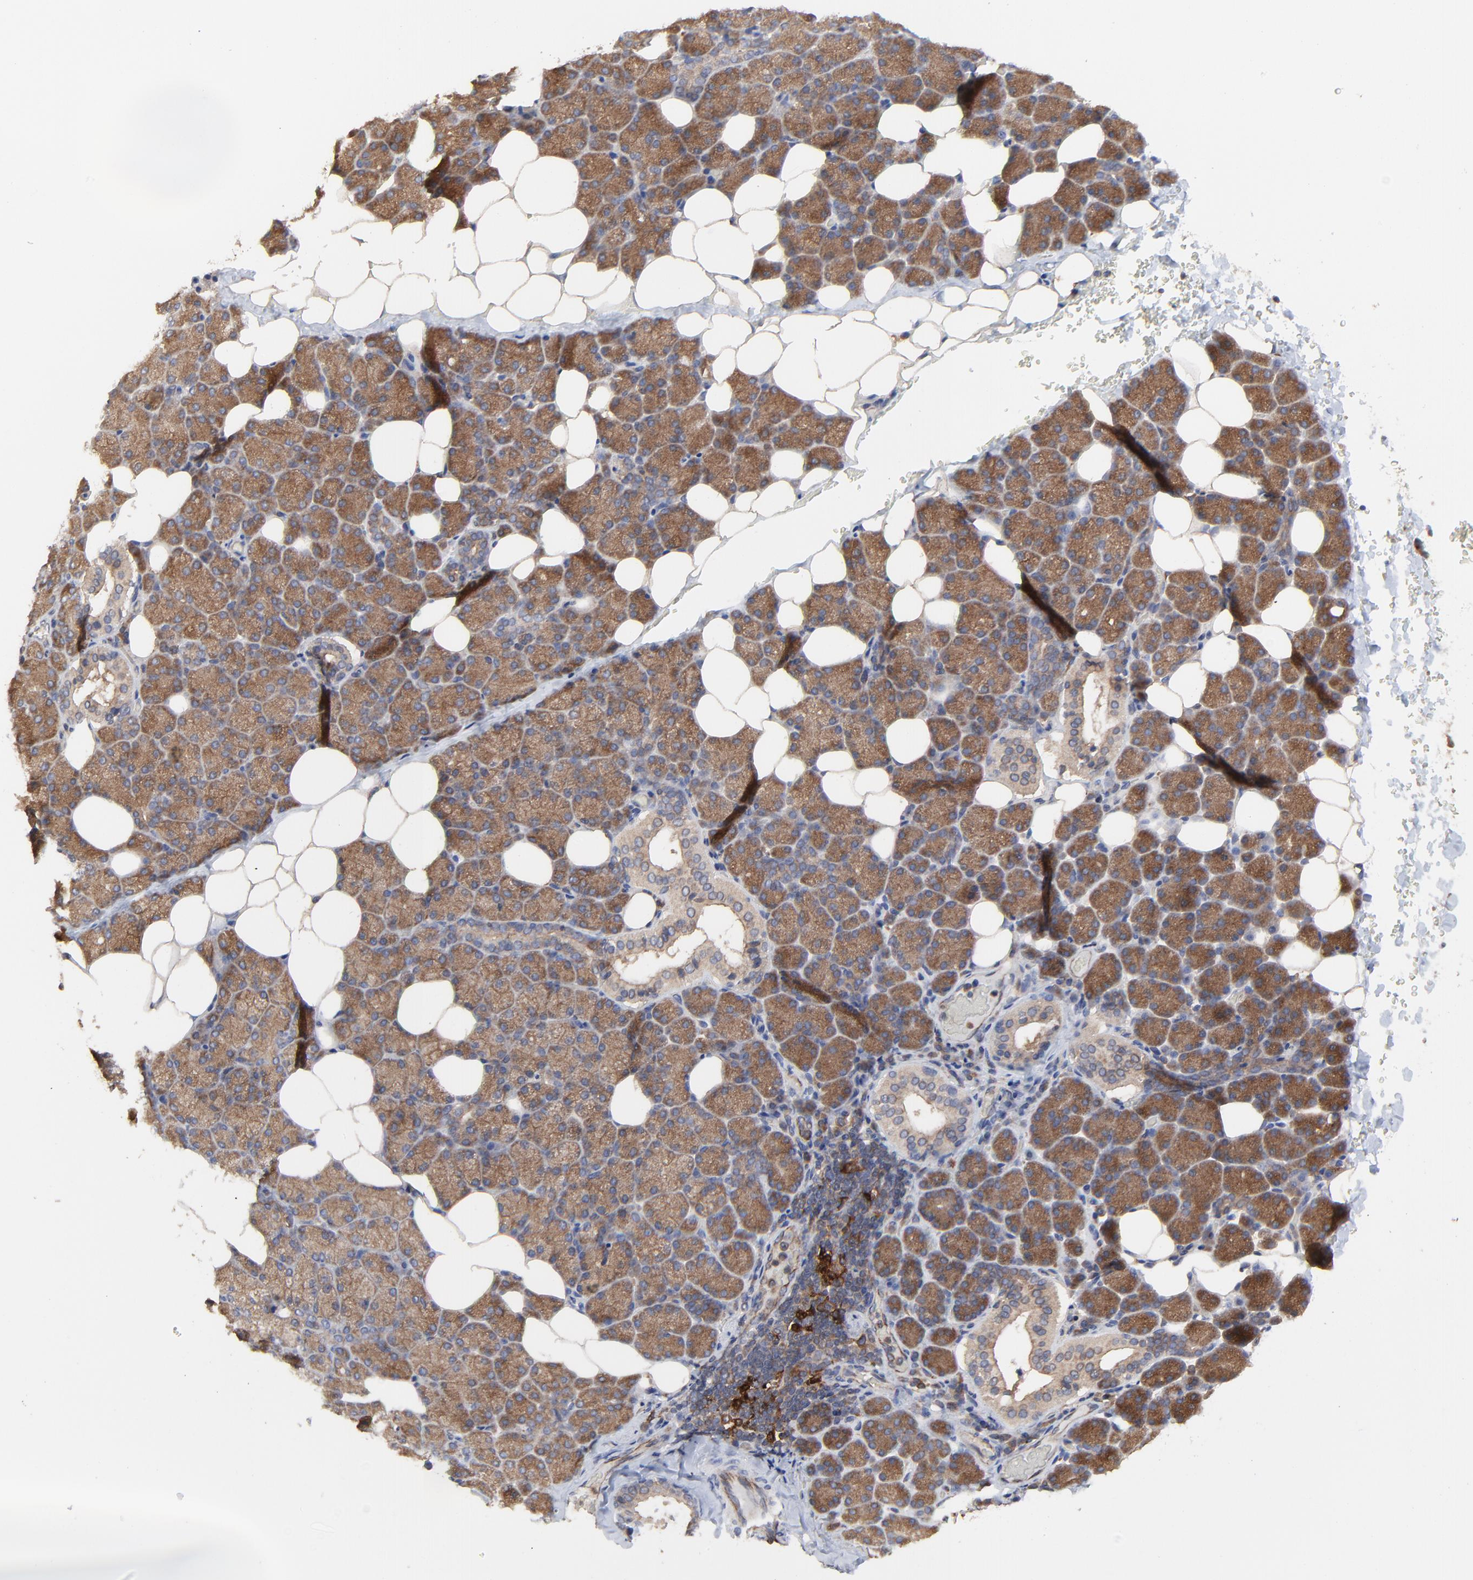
{"staining": {"intensity": "strong", "quantity": ">75%", "location": "cytoplasmic/membranous"}, "tissue": "salivary gland", "cell_type": "Glandular cells", "image_type": "normal", "snomed": [{"axis": "morphology", "description": "Normal tissue, NOS"}, {"axis": "topography", "description": "Lymph node"}, {"axis": "topography", "description": "Salivary gland"}], "caption": "This photomicrograph exhibits immunohistochemistry staining of normal salivary gland, with high strong cytoplasmic/membranous staining in approximately >75% of glandular cells.", "gene": "RAB9A", "patient": {"sex": "male", "age": 8}}